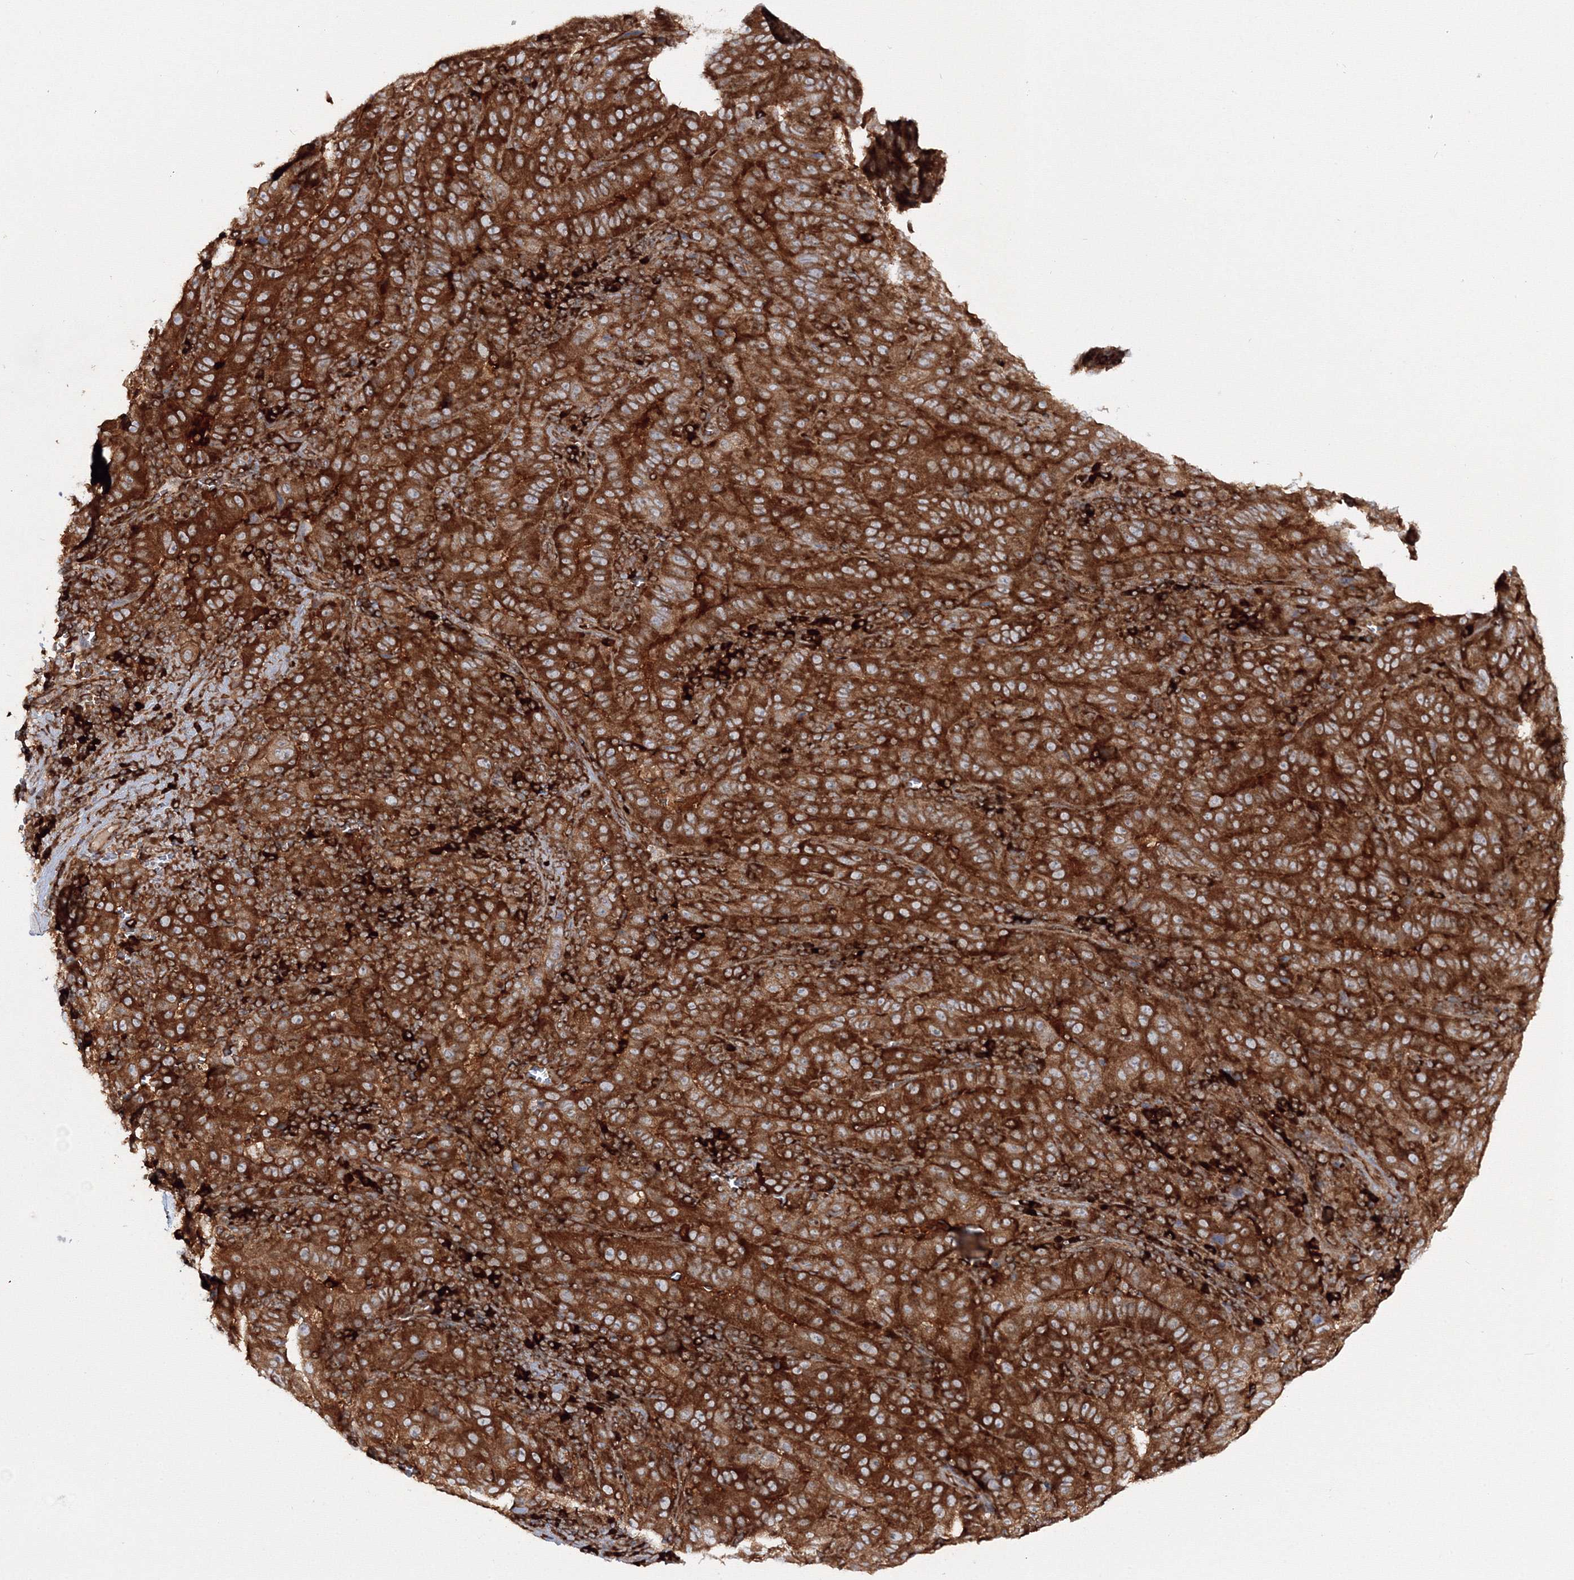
{"staining": {"intensity": "strong", "quantity": ">75%", "location": "cytoplasmic/membranous"}, "tissue": "pancreatic cancer", "cell_type": "Tumor cells", "image_type": "cancer", "snomed": [{"axis": "morphology", "description": "Adenocarcinoma, NOS"}, {"axis": "topography", "description": "Pancreas"}], "caption": "This is an image of immunohistochemistry (IHC) staining of pancreatic adenocarcinoma, which shows strong expression in the cytoplasmic/membranous of tumor cells.", "gene": "HARS1", "patient": {"sex": "male", "age": 63}}